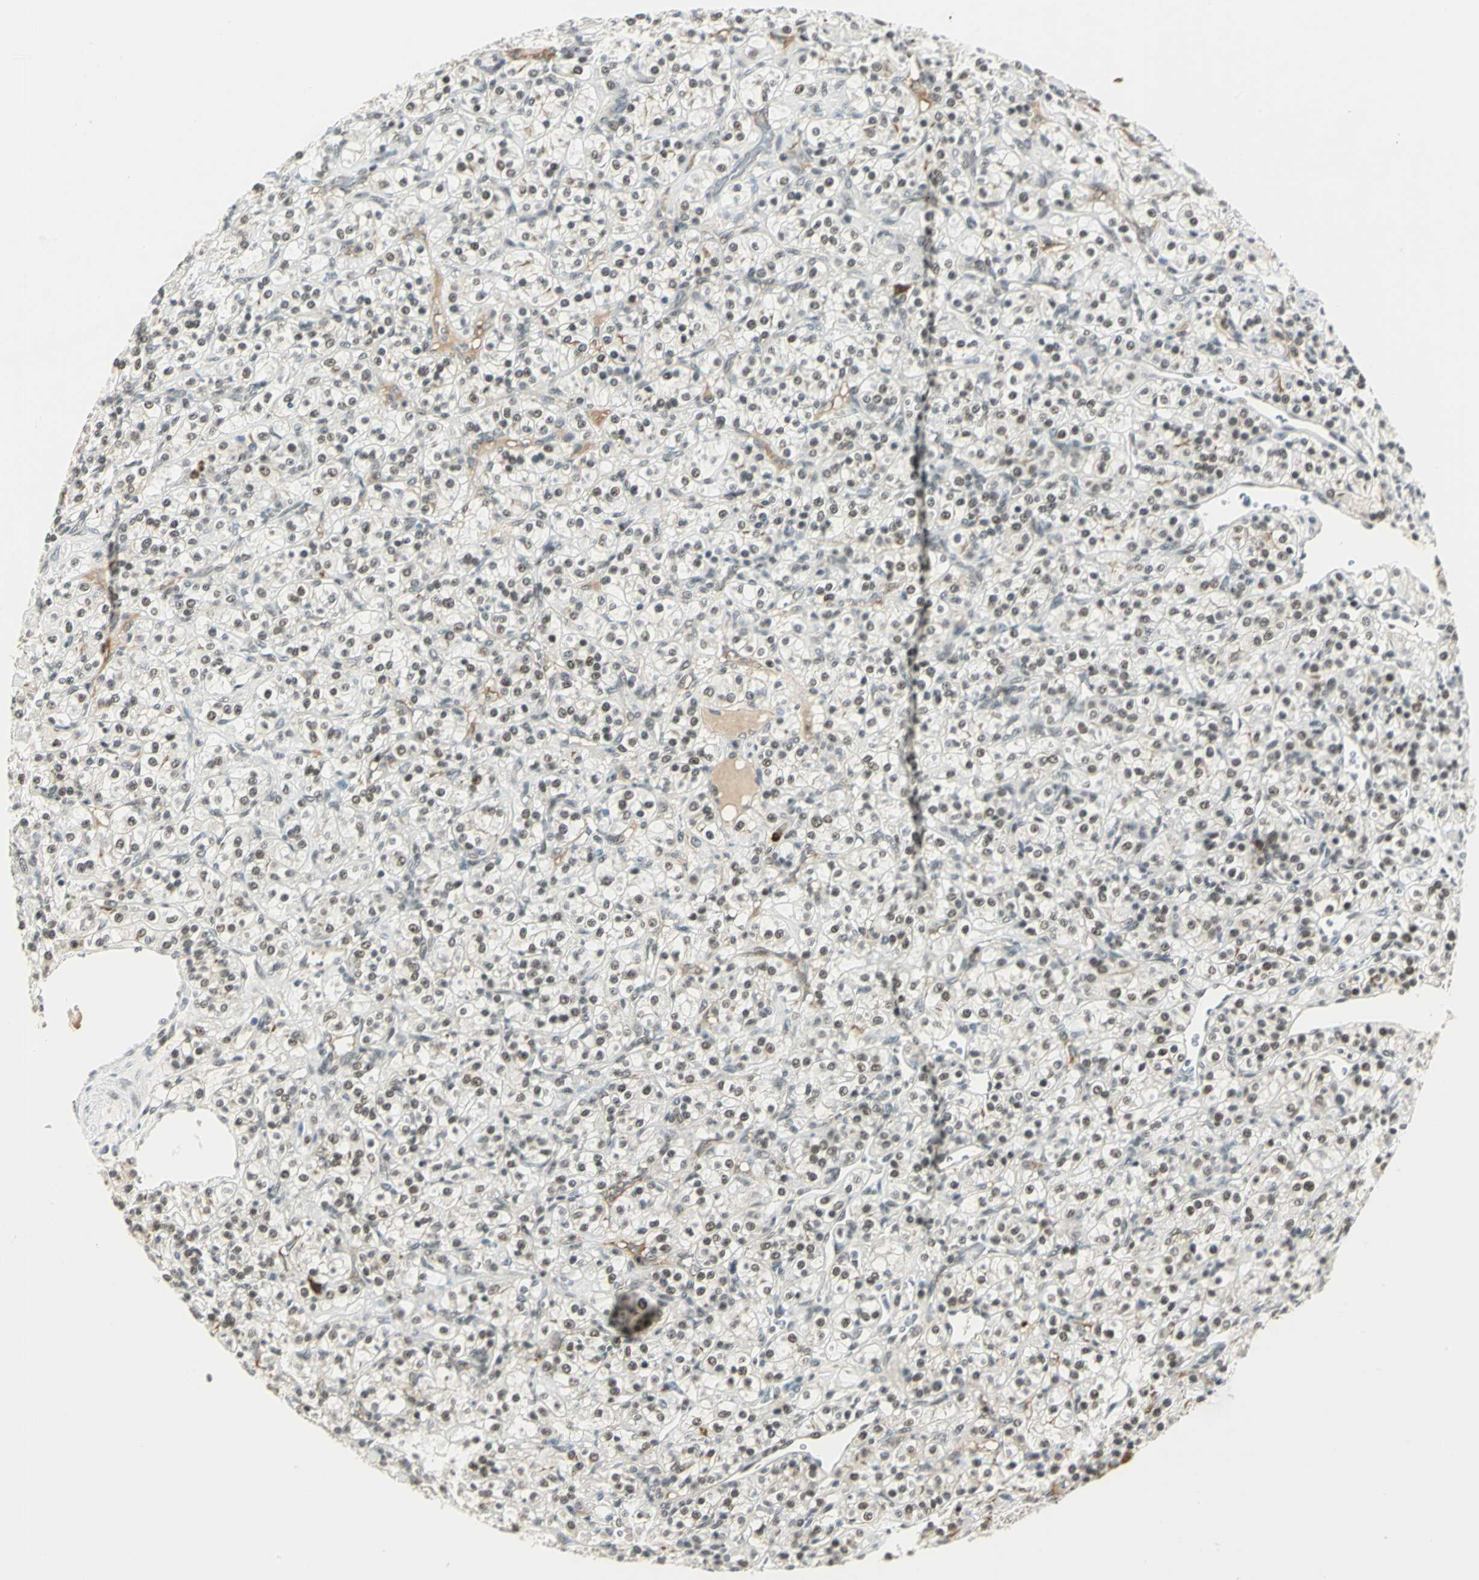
{"staining": {"intensity": "moderate", "quantity": ">75%", "location": "nuclear"}, "tissue": "renal cancer", "cell_type": "Tumor cells", "image_type": "cancer", "snomed": [{"axis": "morphology", "description": "Adenocarcinoma, NOS"}, {"axis": "topography", "description": "Kidney"}], "caption": "Approximately >75% of tumor cells in human renal cancer exhibit moderate nuclear protein positivity as visualized by brown immunohistochemical staining.", "gene": "CCNT1", "patient": {"sex": "male", "age": 77}}